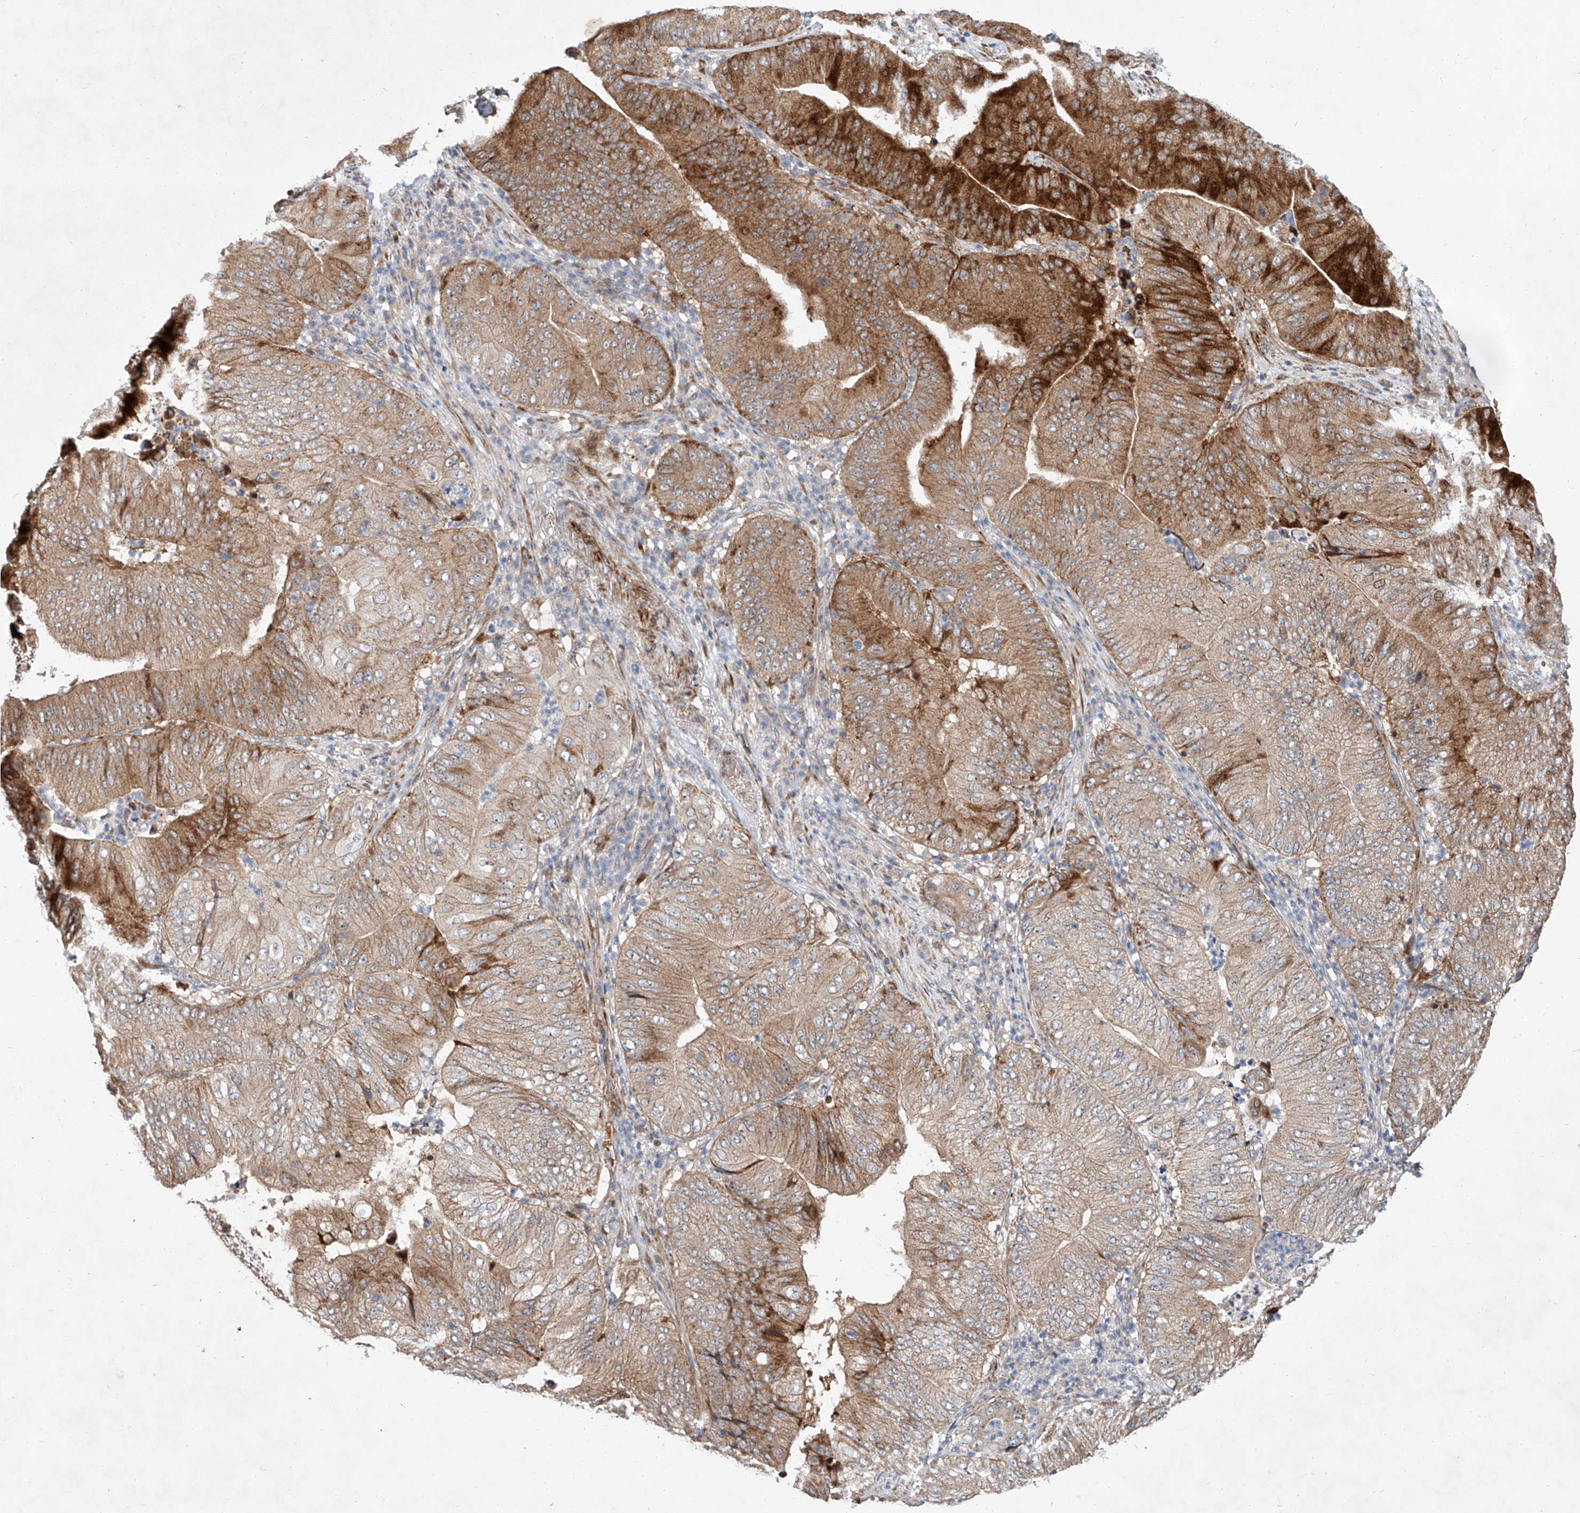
{"staining": {"intensity": "strong", "quantity": "25%-75%", "location": "cytoplasmic/membranous"}, "tissue": "pancreatic cancer", "cell_type": "Tumor cells", "image_type": "cancer", "snomed": [{"axis": "morphology", "description": "Adenocarcinoma, NOS"}, {"axis": "topography", "description": "Pancreas"}], "caption": "Immunohistochemical staining of human pancreatic cancer exhibits strong cytoplasmic/membranous protein positivity in about 25%-75% of tumor cells.", "gene": "USF3", "patient": {"sex": "female", "age": 77}}